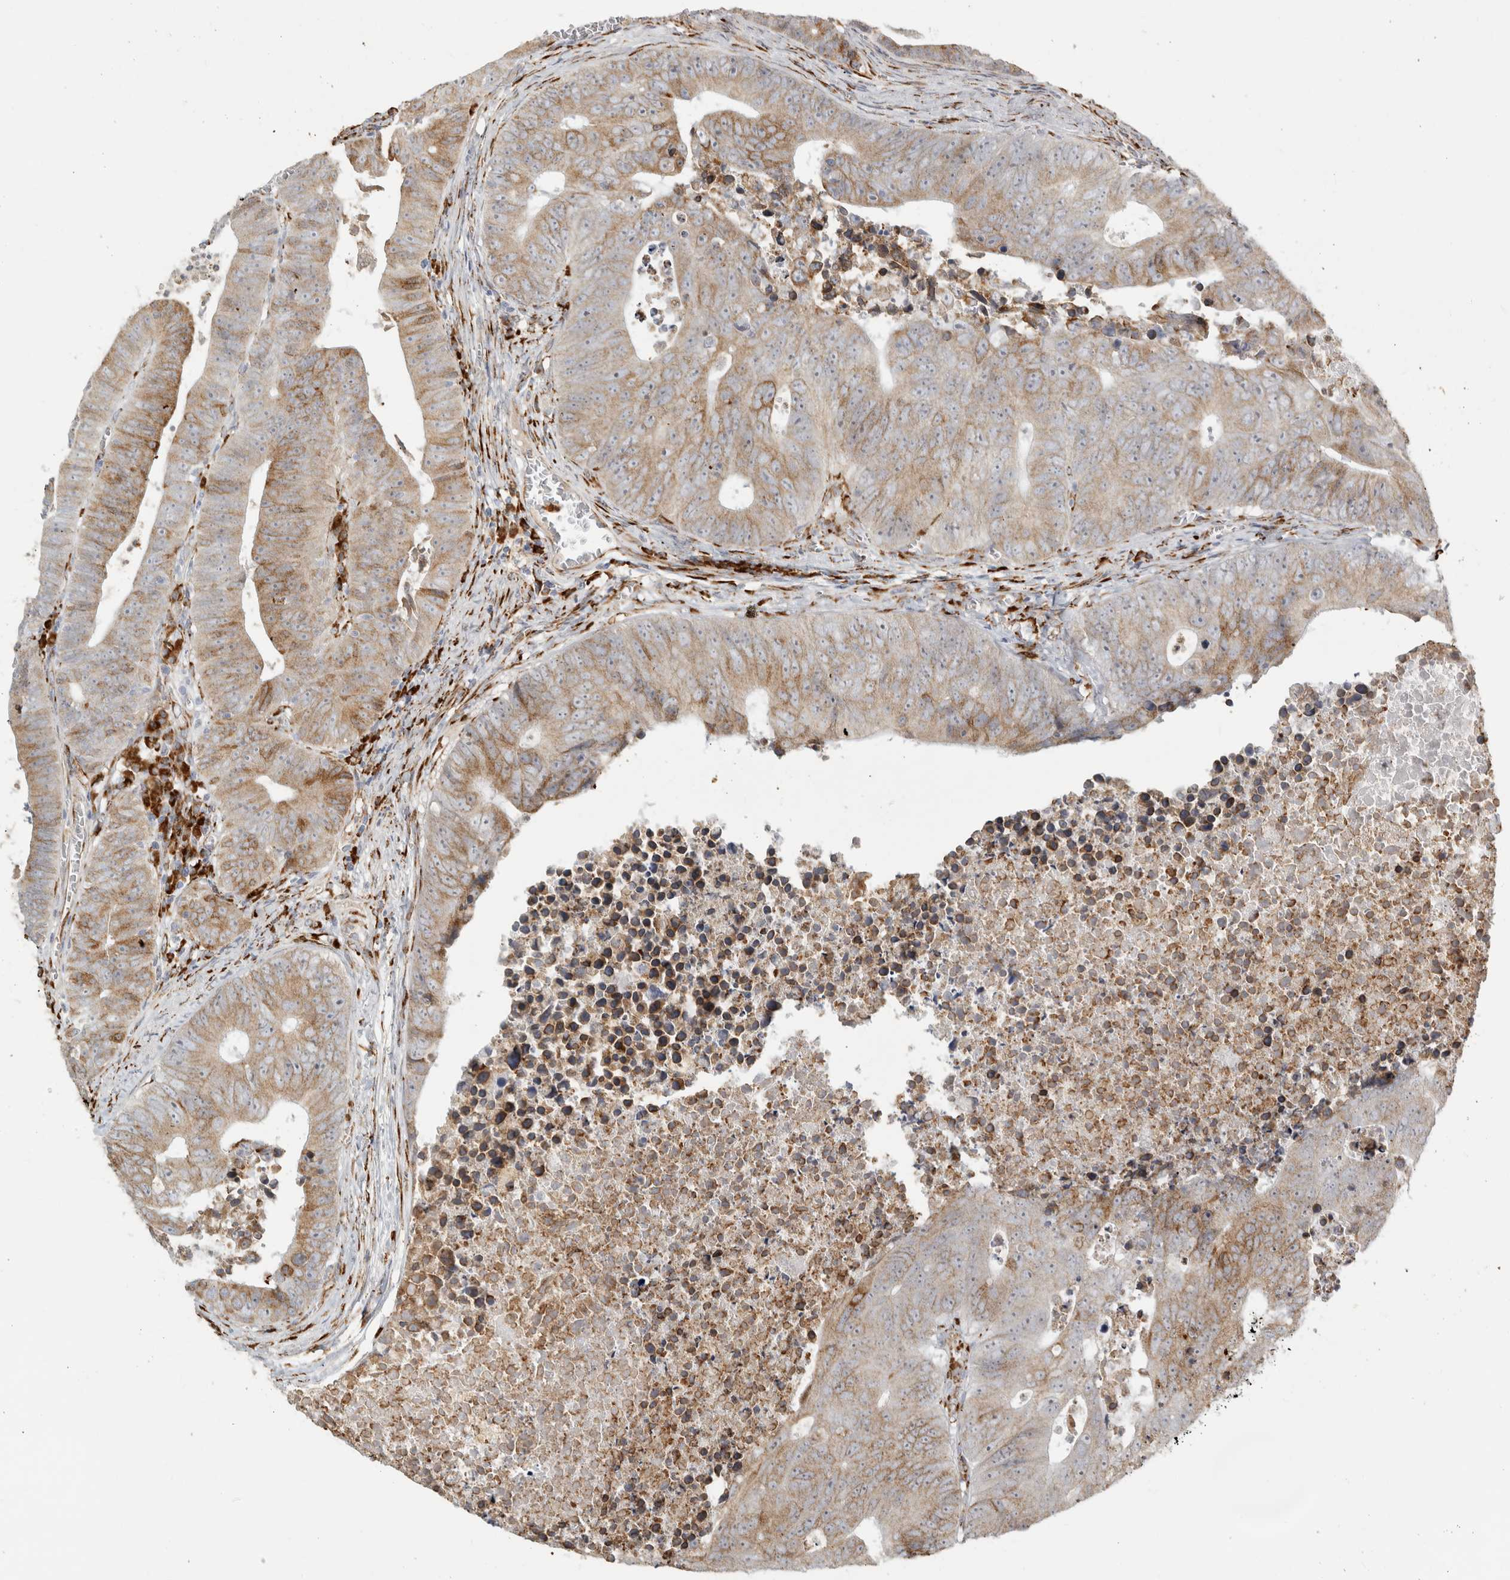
{"staining": {"intensity": "moderate", "quantity": "25%-75%", "location": "cytoplasmic/membranous"}, "tissue": "colorectal cancer", "cell_type": "Tumor cells", "image_type": "cancer", "snomed": [{"axis": "morphology", "description": "Adenocarcinoma, NOS"}, {"axis": "topography", "description": "Colon"}], "caption": "This is a photomicrograph of immunohistochemistry (IHC) staining of colorectal cancer (adenocarcinoma), which shows moderate staining in the cytoplasmic/membranous of tumor cells.", "gene": "OSTN", "patient": {"sex": "male", "age": 87}}